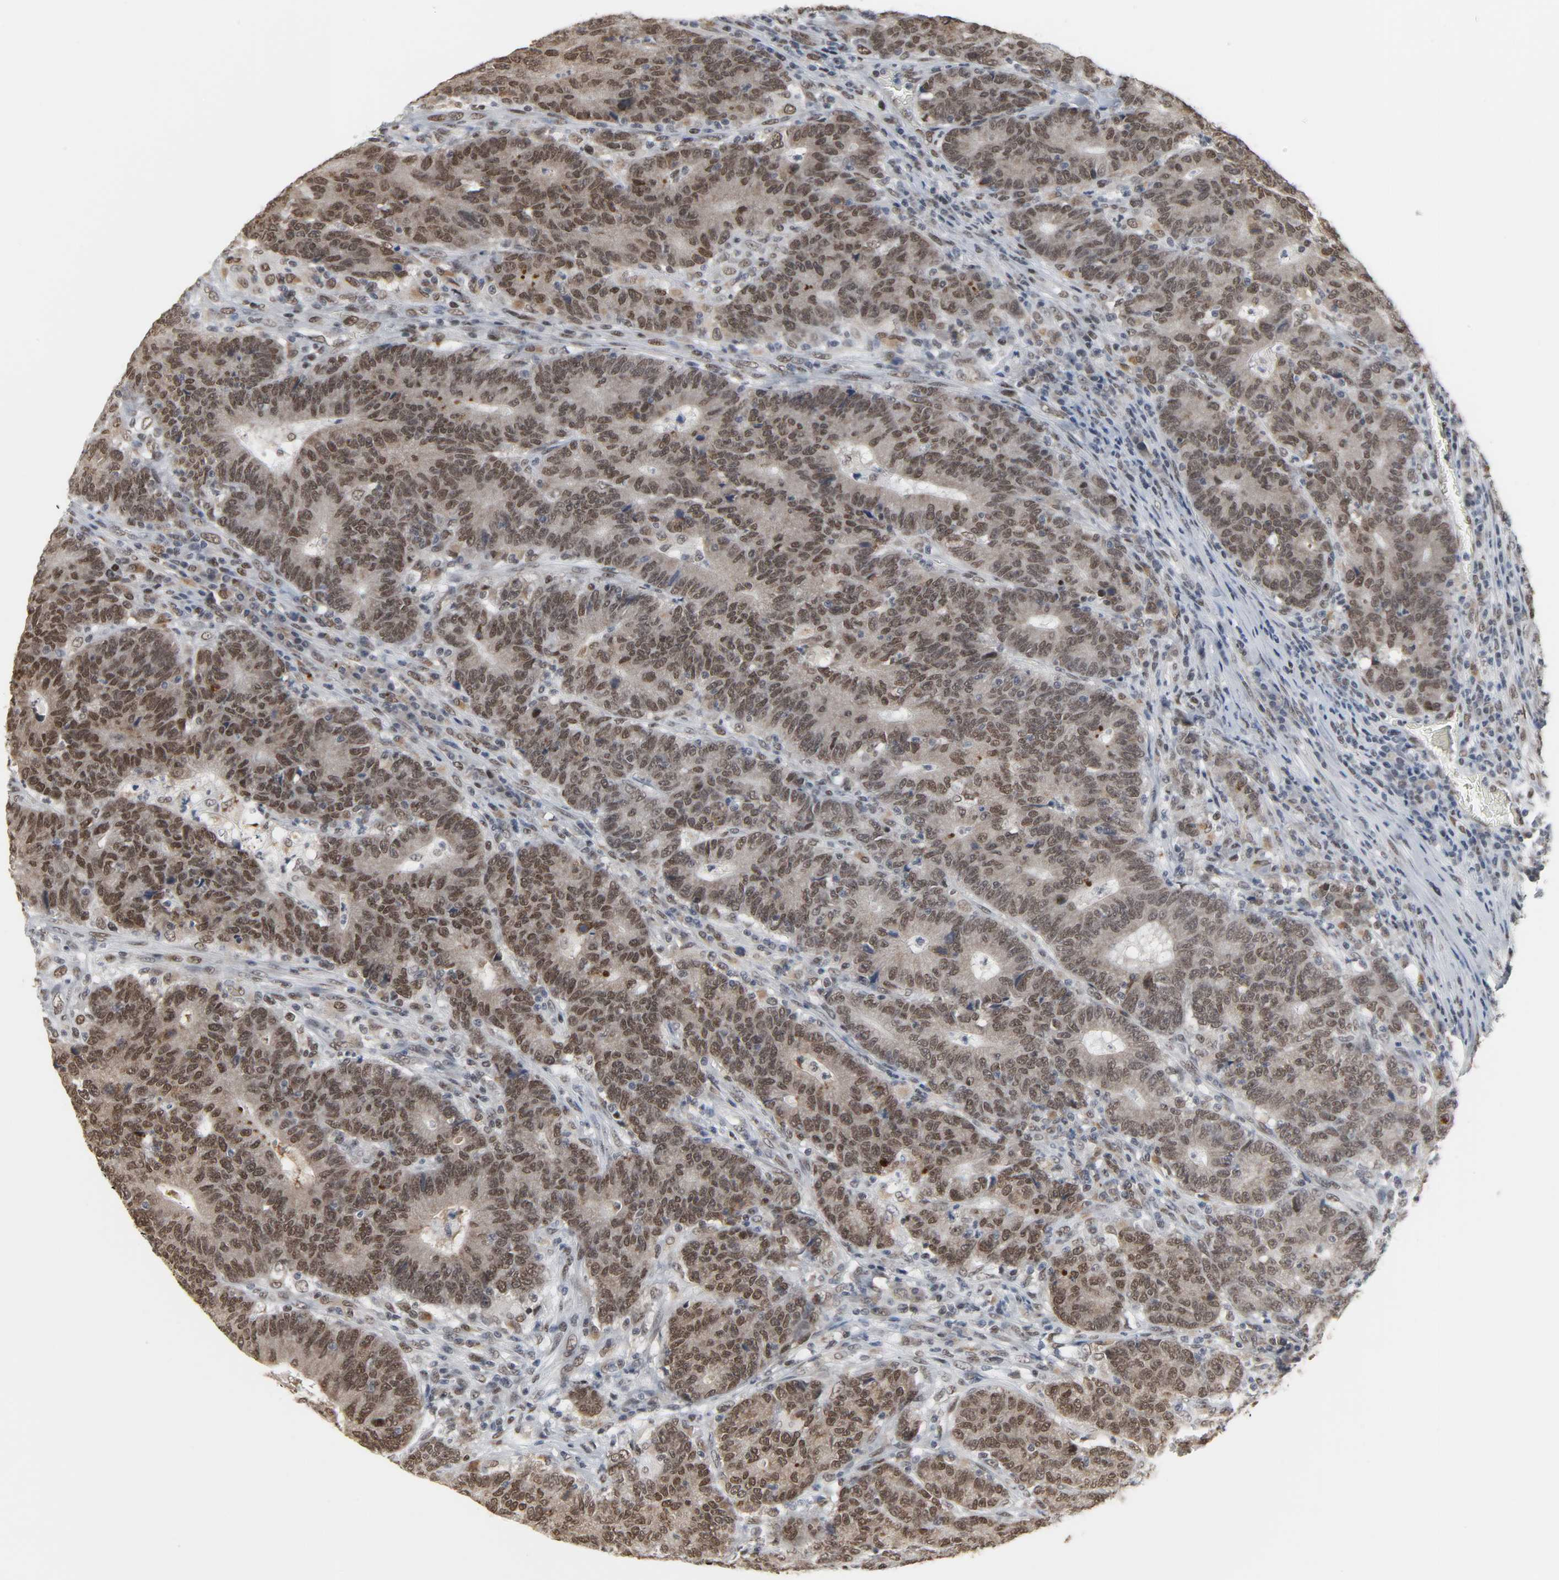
{"staining": {"intensity": "moderate", "quantity": ">75%", "location": "nuclear"}, "tissue": "colorectal cancer", "cell_type": "Tumor cells", "image_type": "cancer", "snomed": [{"axis": "morphology", "description": "Normal tissue, NOS"}, {"axis": "morphology", "description": "Adenocarcinoma, NOS"}, {"axis": "topography", "description": "Colon"}], "caption": "Protein analysis of adenocarcinoma (colorectal) tissue reveals moderate nuclear expression in about >75% of tumor cells.", "gene": "DAZAP1", "patient": {"sex": "female", "age": 75}}